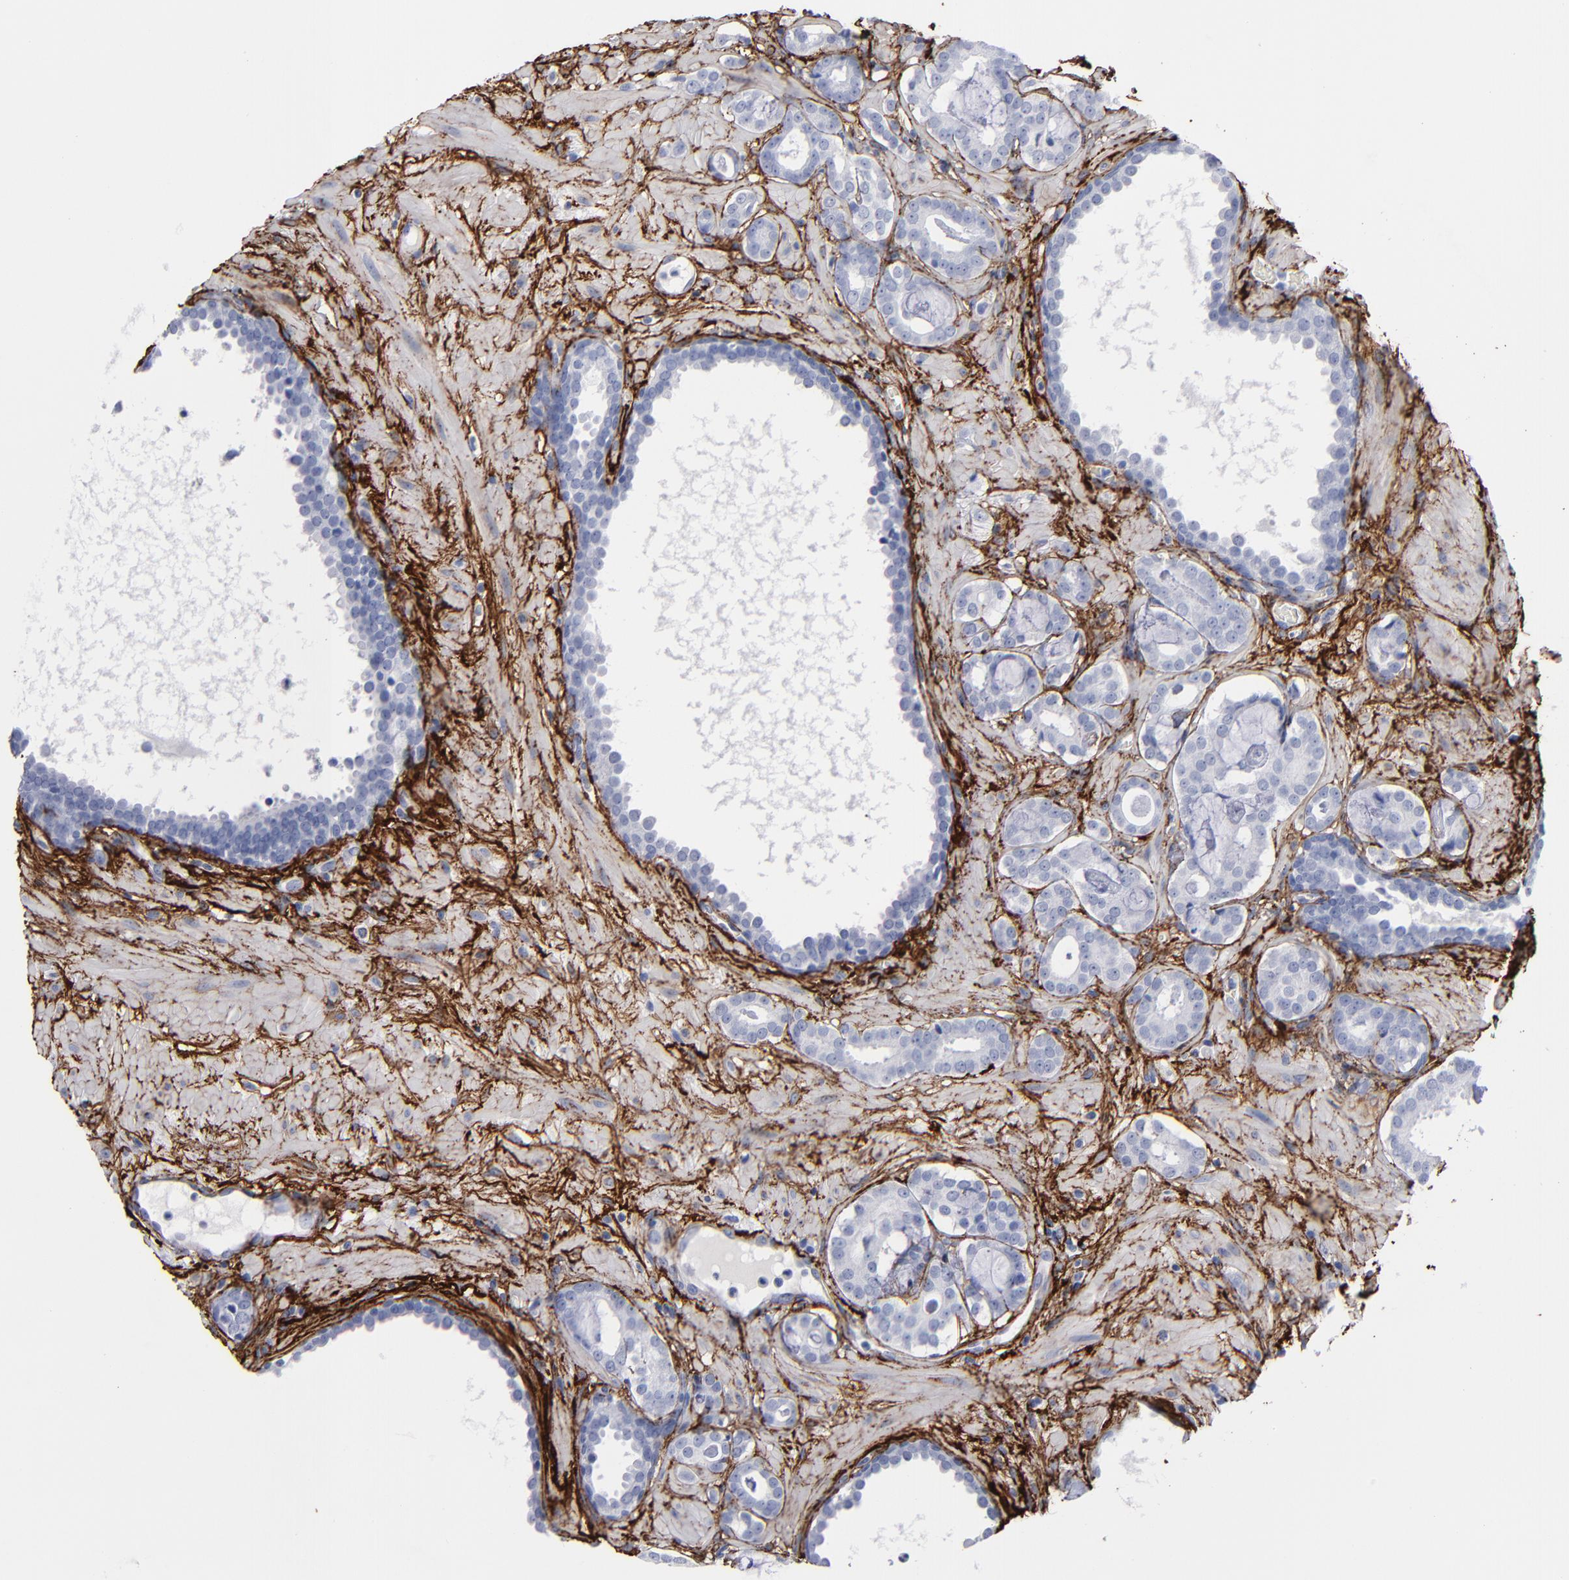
{"staining": {"intensity": "negative", "quantity": "none", "location": "none"}, "tissue": "prostate cancer", "cell_type": "Tumor cells", "image_type": "cancer", "snomed": [{"axis": "morphology", "description": "Adenocarcinoma, Low grade"}, {"axis": "topography", "description": "Prostate"}], "caption": "The histopathology image shows no significant positivity in tumor cells of prostate cancer (adenocarcinoma (low-grade)).", "gene": "EMILIN1", "patient": {"sex": "male", "age": 57}}